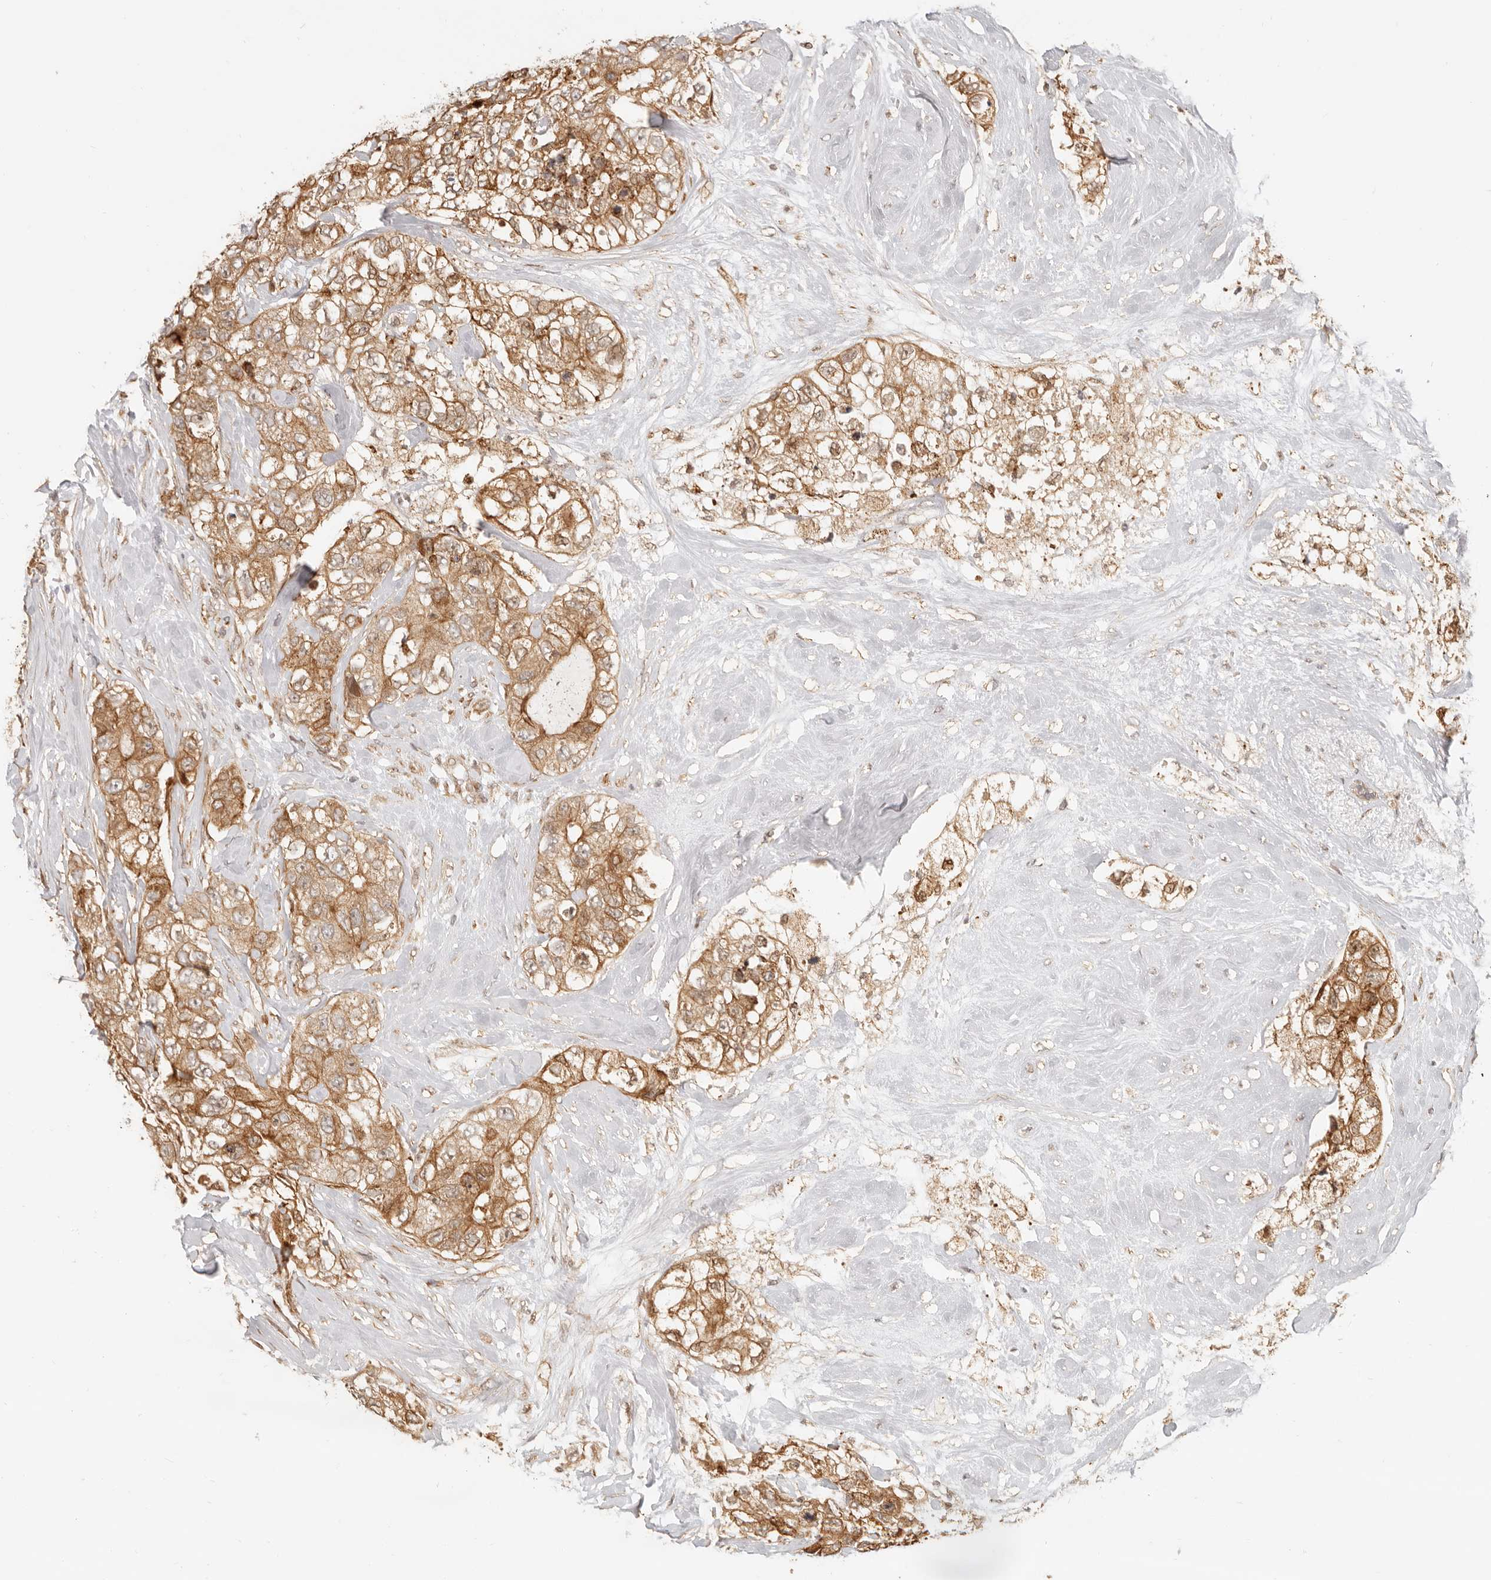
{"staining": {"intensity": "moderate", "quantity": ">75%", "location": "cytoplasmic/membranous"}, "tissue": "breast cancer", "cell_type": "Tumor cells", "image_type": "cancer", "snomed": [{"axis": "morphology", "description": "Duct carcinoma"}, {"axis": "topography", "description": "Breast"}], "caption": "This is a micrograph of IHC staining of breast intraductal carcinoma, which shows moderate positivity in the cytoplasmic/membranous of tumor cells.", "gene": "TUFT1", "patient": {"sex": "female", "age": 62}}